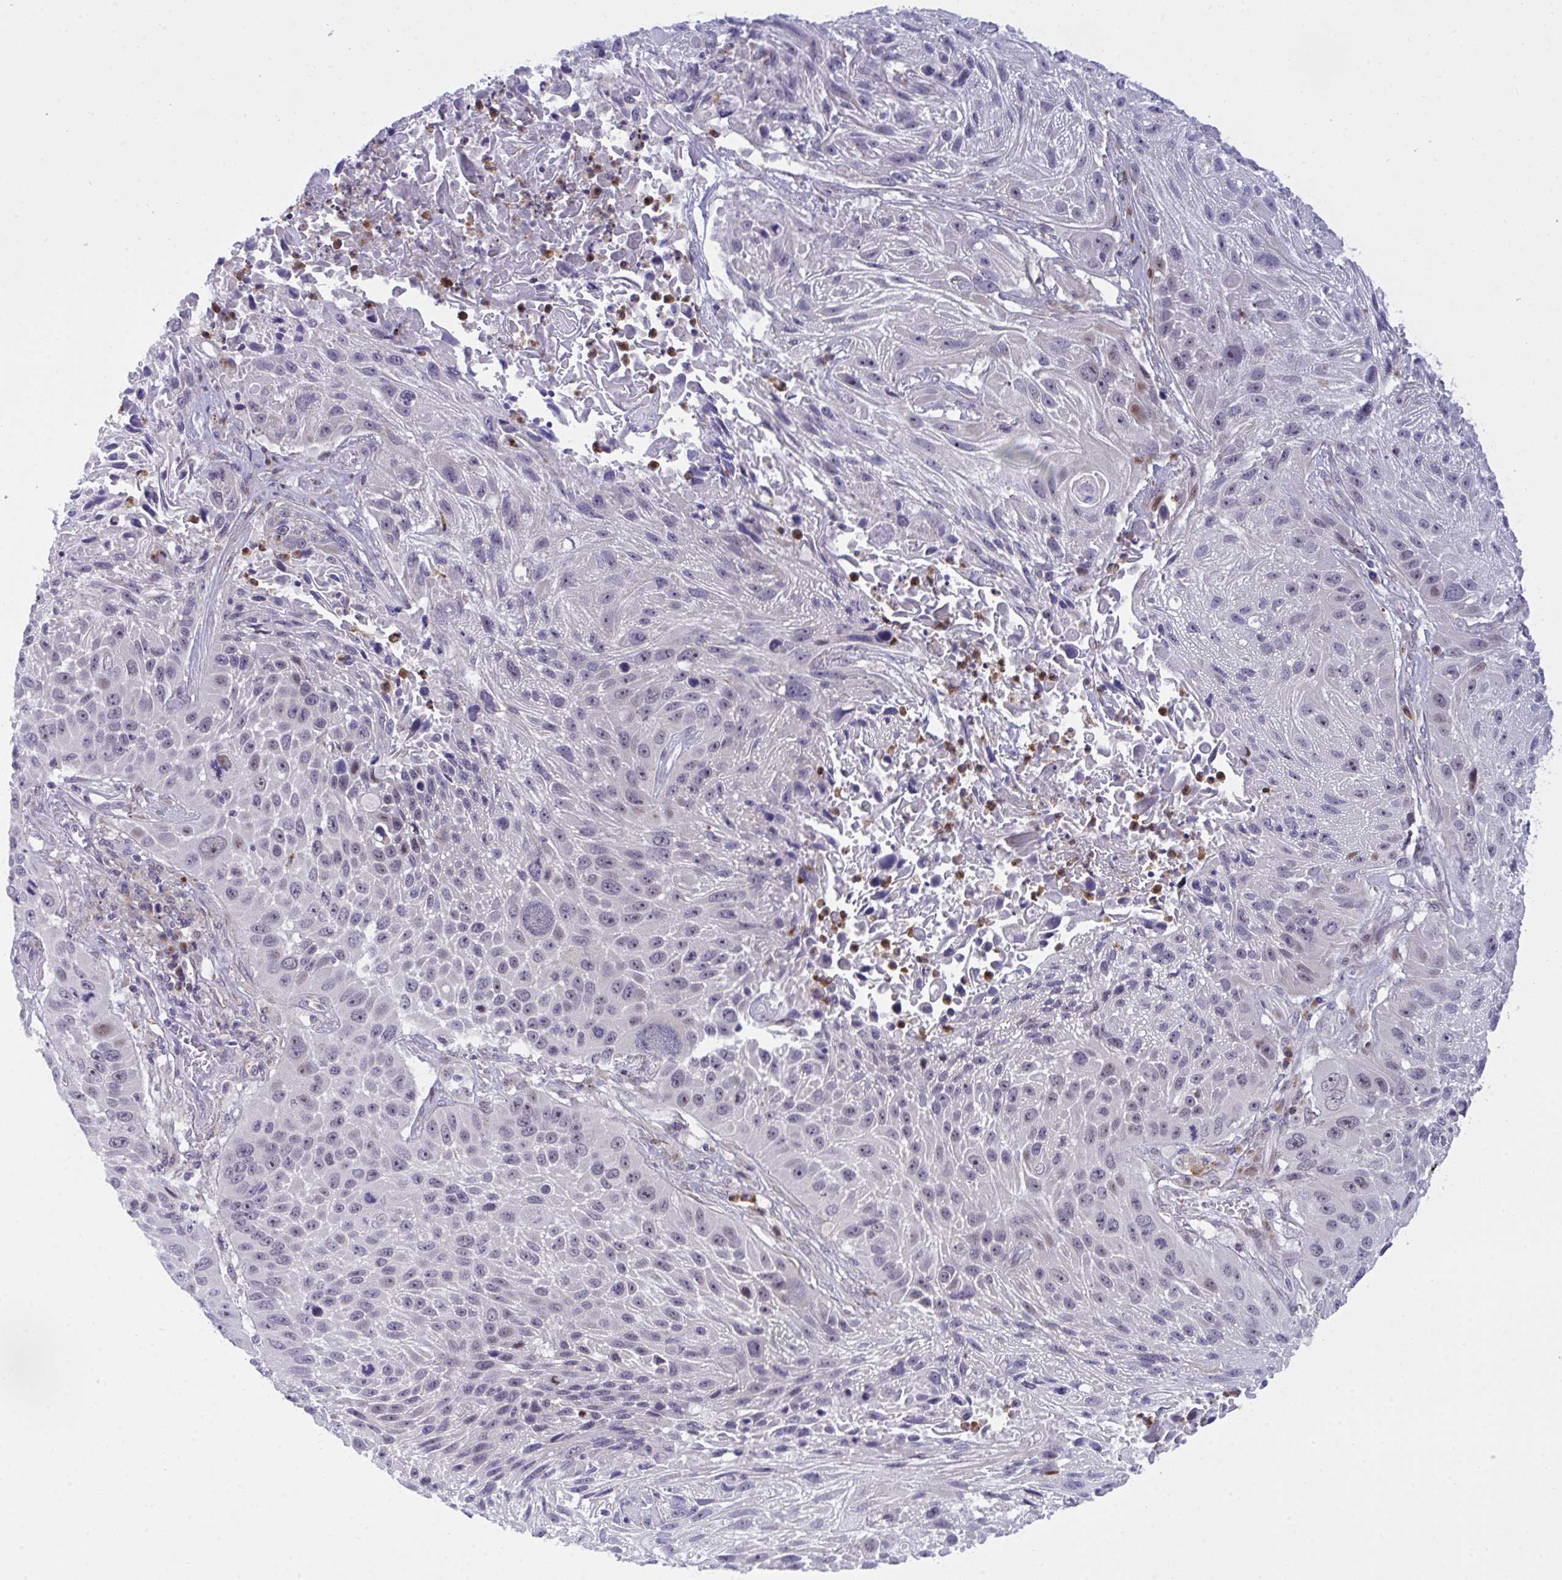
{"staining": {"intensity": "negative", "quantity": "none", "location": "none"}, "tissue": "lung cancer", "cell_type": "Tumor cells", "image_type": "cancer", "snomed": [{"axis": "morphology", "description": "Normal morphology"}, {"axis": "morphology", "description": "Squamous cell carcinoma, NOS"}, {"axis": "topography", "description": "Lymph node"}, {"axis": "topography", "description": "Lung"}], "caption": "This is a micrograph of immunohistochemistry (IHC) staining of lung squamous cell carcinoma, which shows no positivity in tumor cells.", "gene": "ZNF554", "patient": {"sex": "male", "age": 67}}